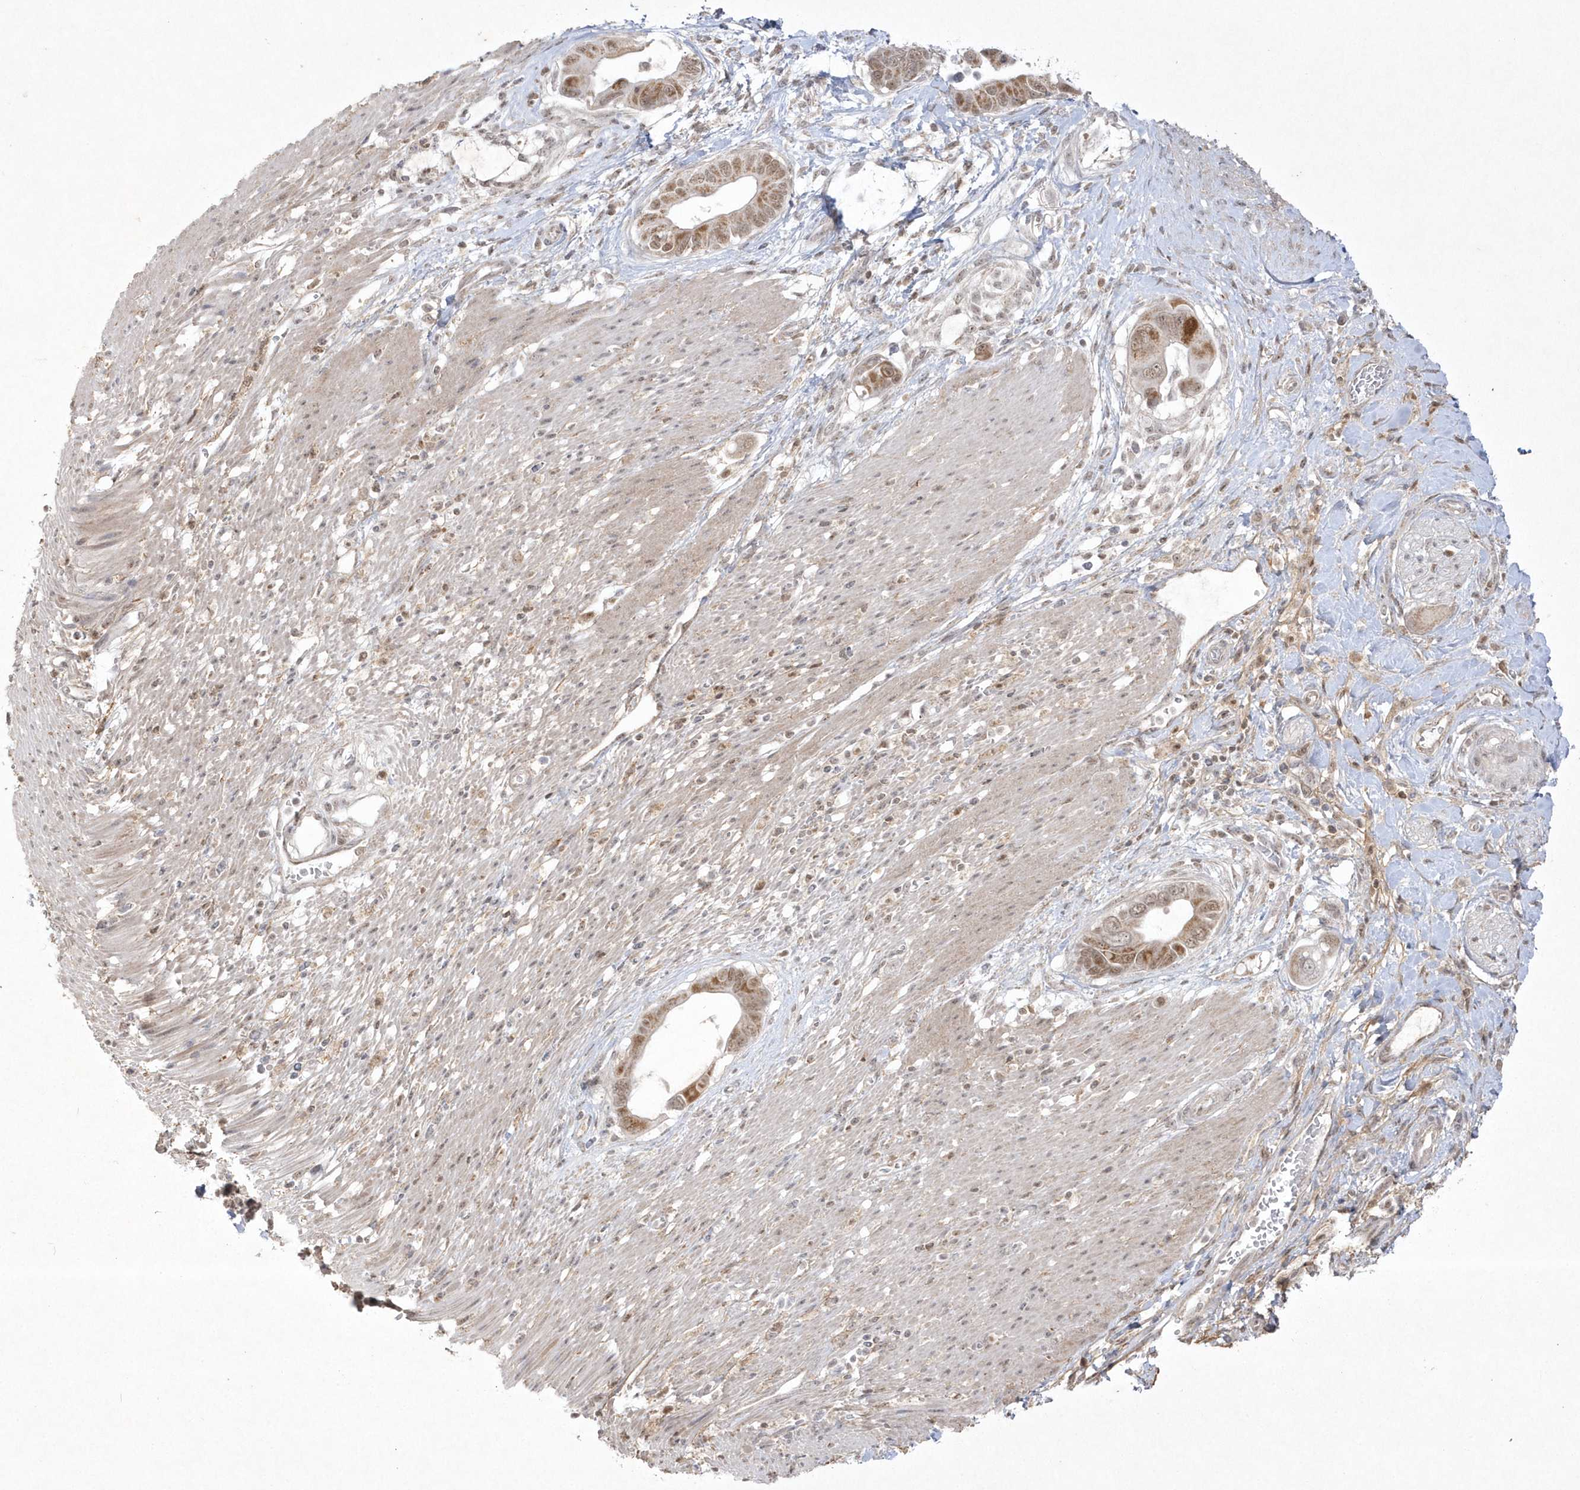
{"staining": {"intensity": "moderate", "quantity": ">75%", "location": "nuclear"}, "tissue": "pancreatic cancer", "cell_type": "Tumor cells", "image_type": "cancer", "snomed": [{"axis": "morphology", "description": "Adenocarcinoma, NOS"}, {"axis": "topography", "description": "Pancreas"}], "caption": "A photomicrograph of human pancreatic adenocarcinoma stained for a protein shows moderate nuclear brown staining in tumor cells.", "gene": "CPSF3", "patient": {"sex": "male", "age": 68}}